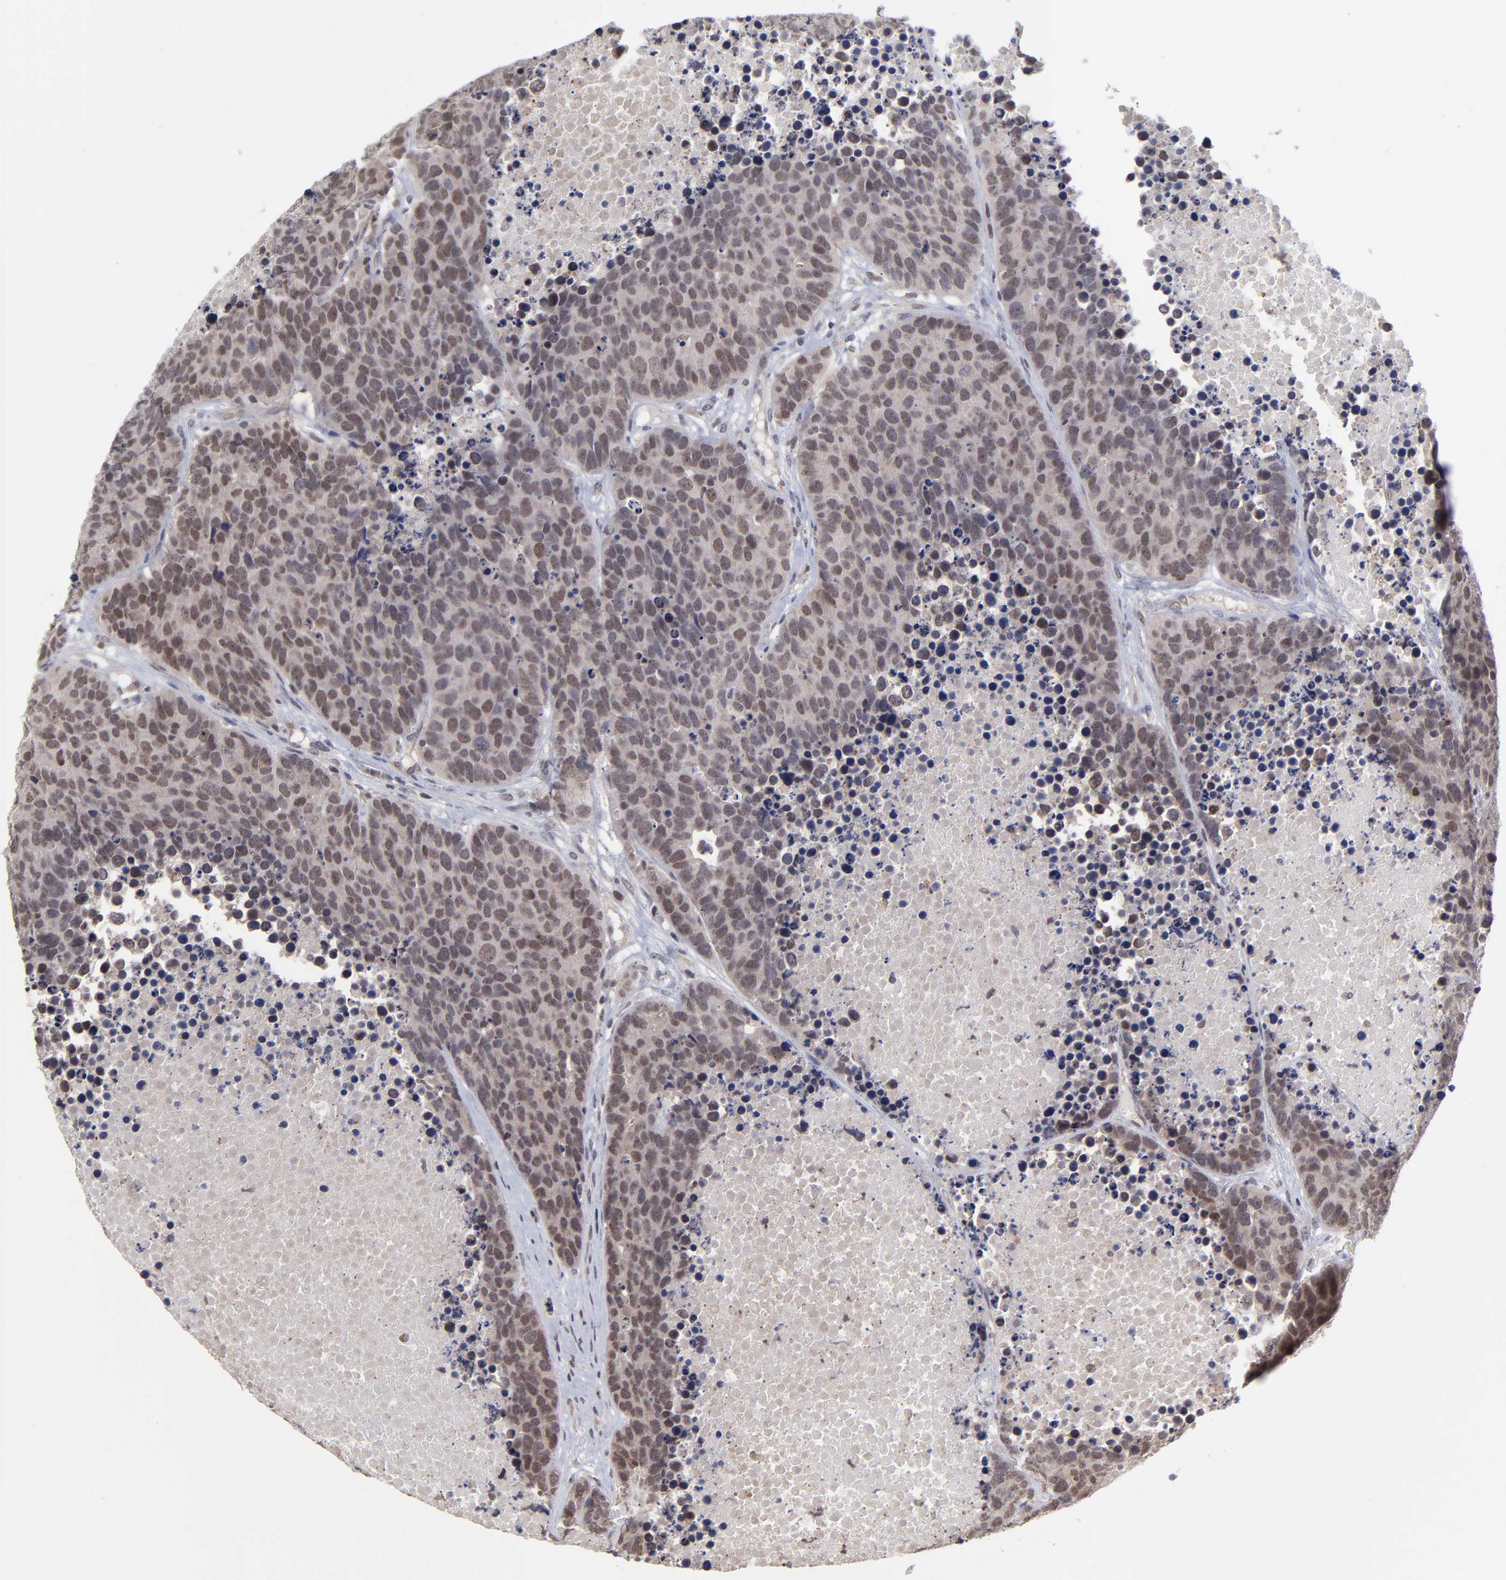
{"staining": {"intensity": "moderate", "quantity": ">75%", "location": "nuclear"}, "tissue": "carcinoid", "cell_type": "Tumor cells", "image_type": "cancer", "snomed": [{"axis": "morphology", "description": "Carcinoid, malignant, NOS"}, {"axis": "topography", "description": "Lung"}], "caption": "An IHC photomicrograph of neoplastic tissue is shown. Protein staining in brown highlights moderate nuclear positivity in malignant carcinoid within tumor cells. (DAB (3,3'-diaminobenzidine) IHC, brown staining for protein, blue staining for nuclei).", "gene": "ZNF419", "patient": {"sex": "male", "age": 60}}